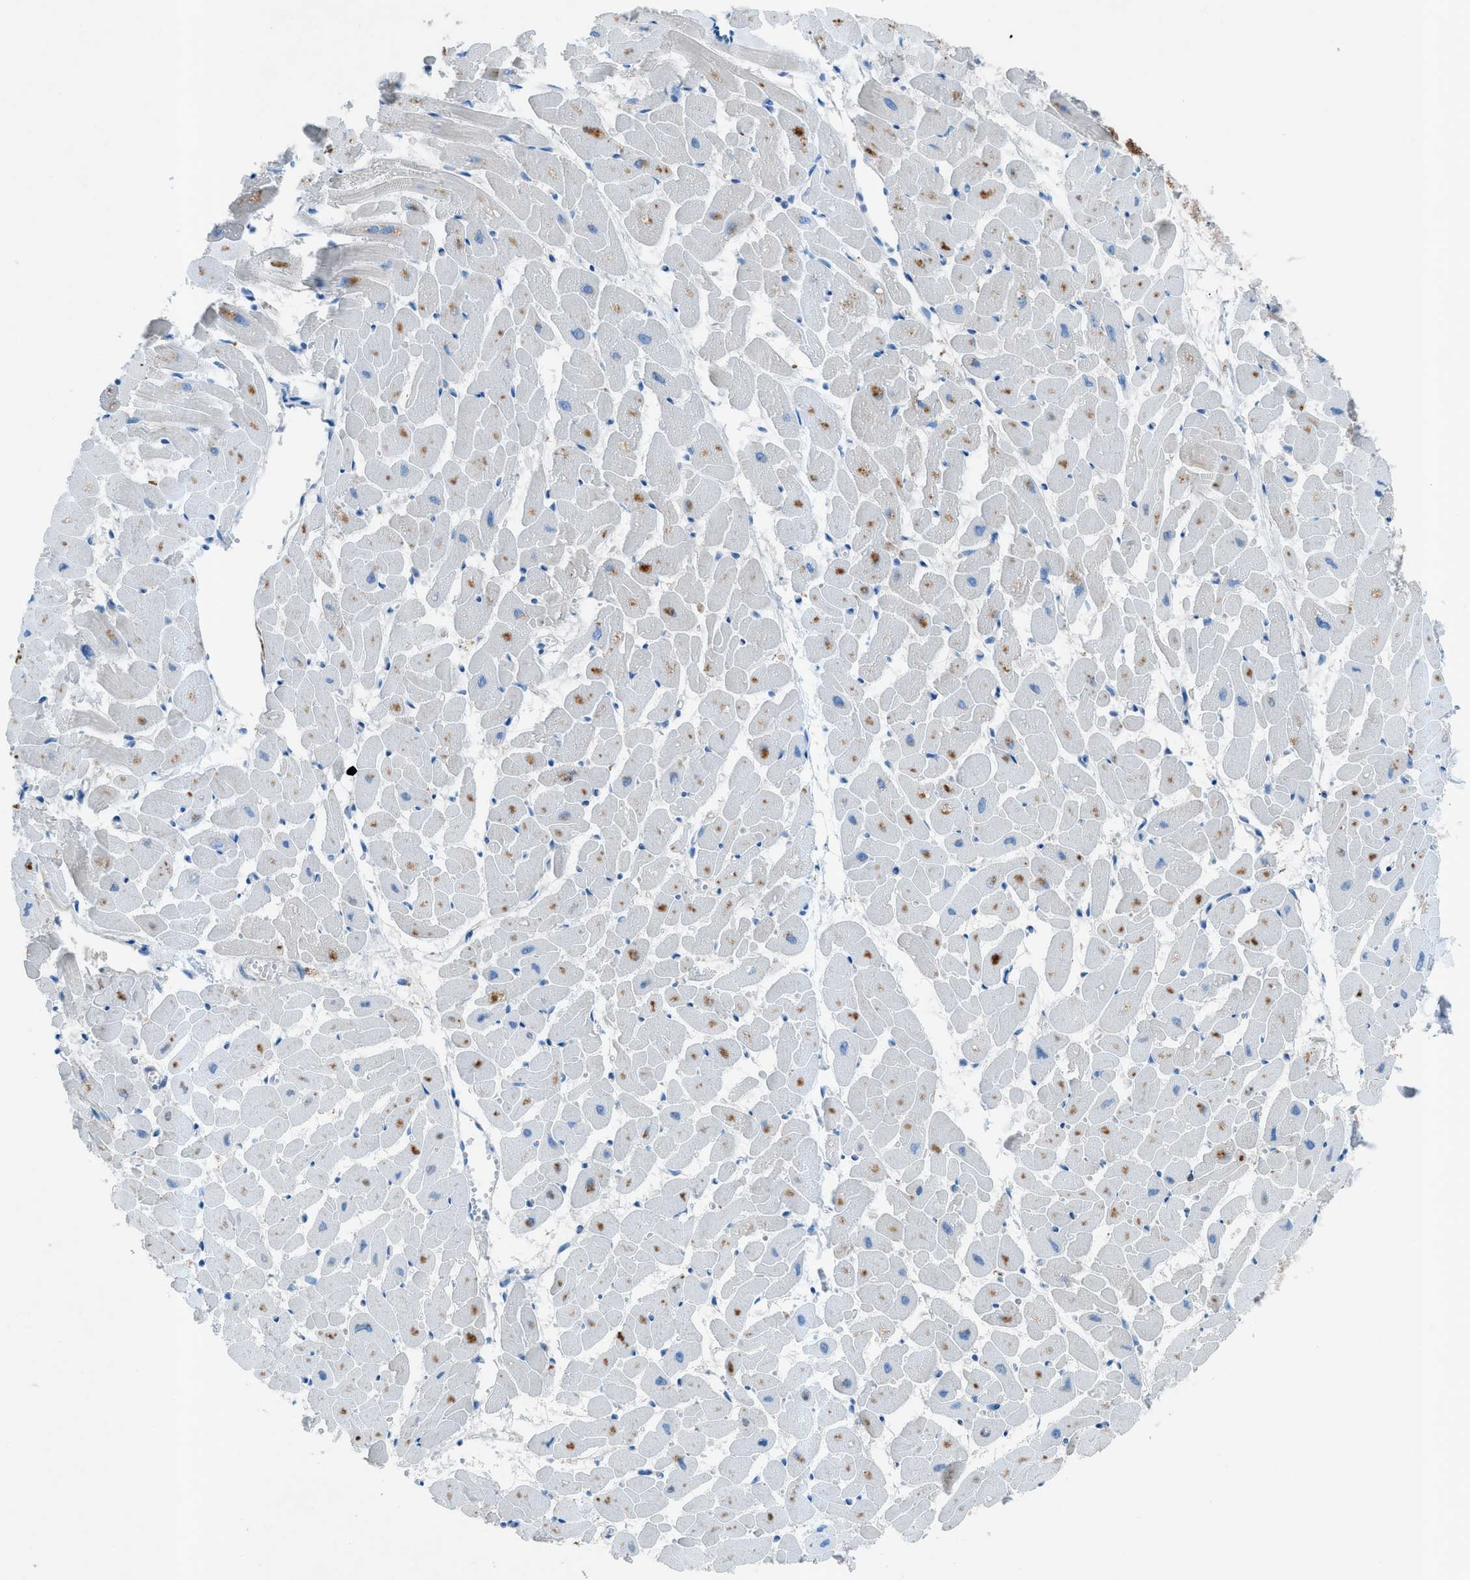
{"staining": {"intensity": "weak", "quantity": "<25%", "location": "cytoplasmic/membranous"}, "tissue": "heart muscle", "cell_type": "Cardiomyocytes", "image_type": "normal", "snomed": [{"axis": "morphology", "description": "Normal tissue, NOS"}, {"axis": "topography", "description": "Heart"}], "caption": "This is an IHC micrograph of normal human heart muscle. There is no positivity in cardiomyocytes.", "gene": "C5AR2", "patient": {"sex": "female", "age": 19}}